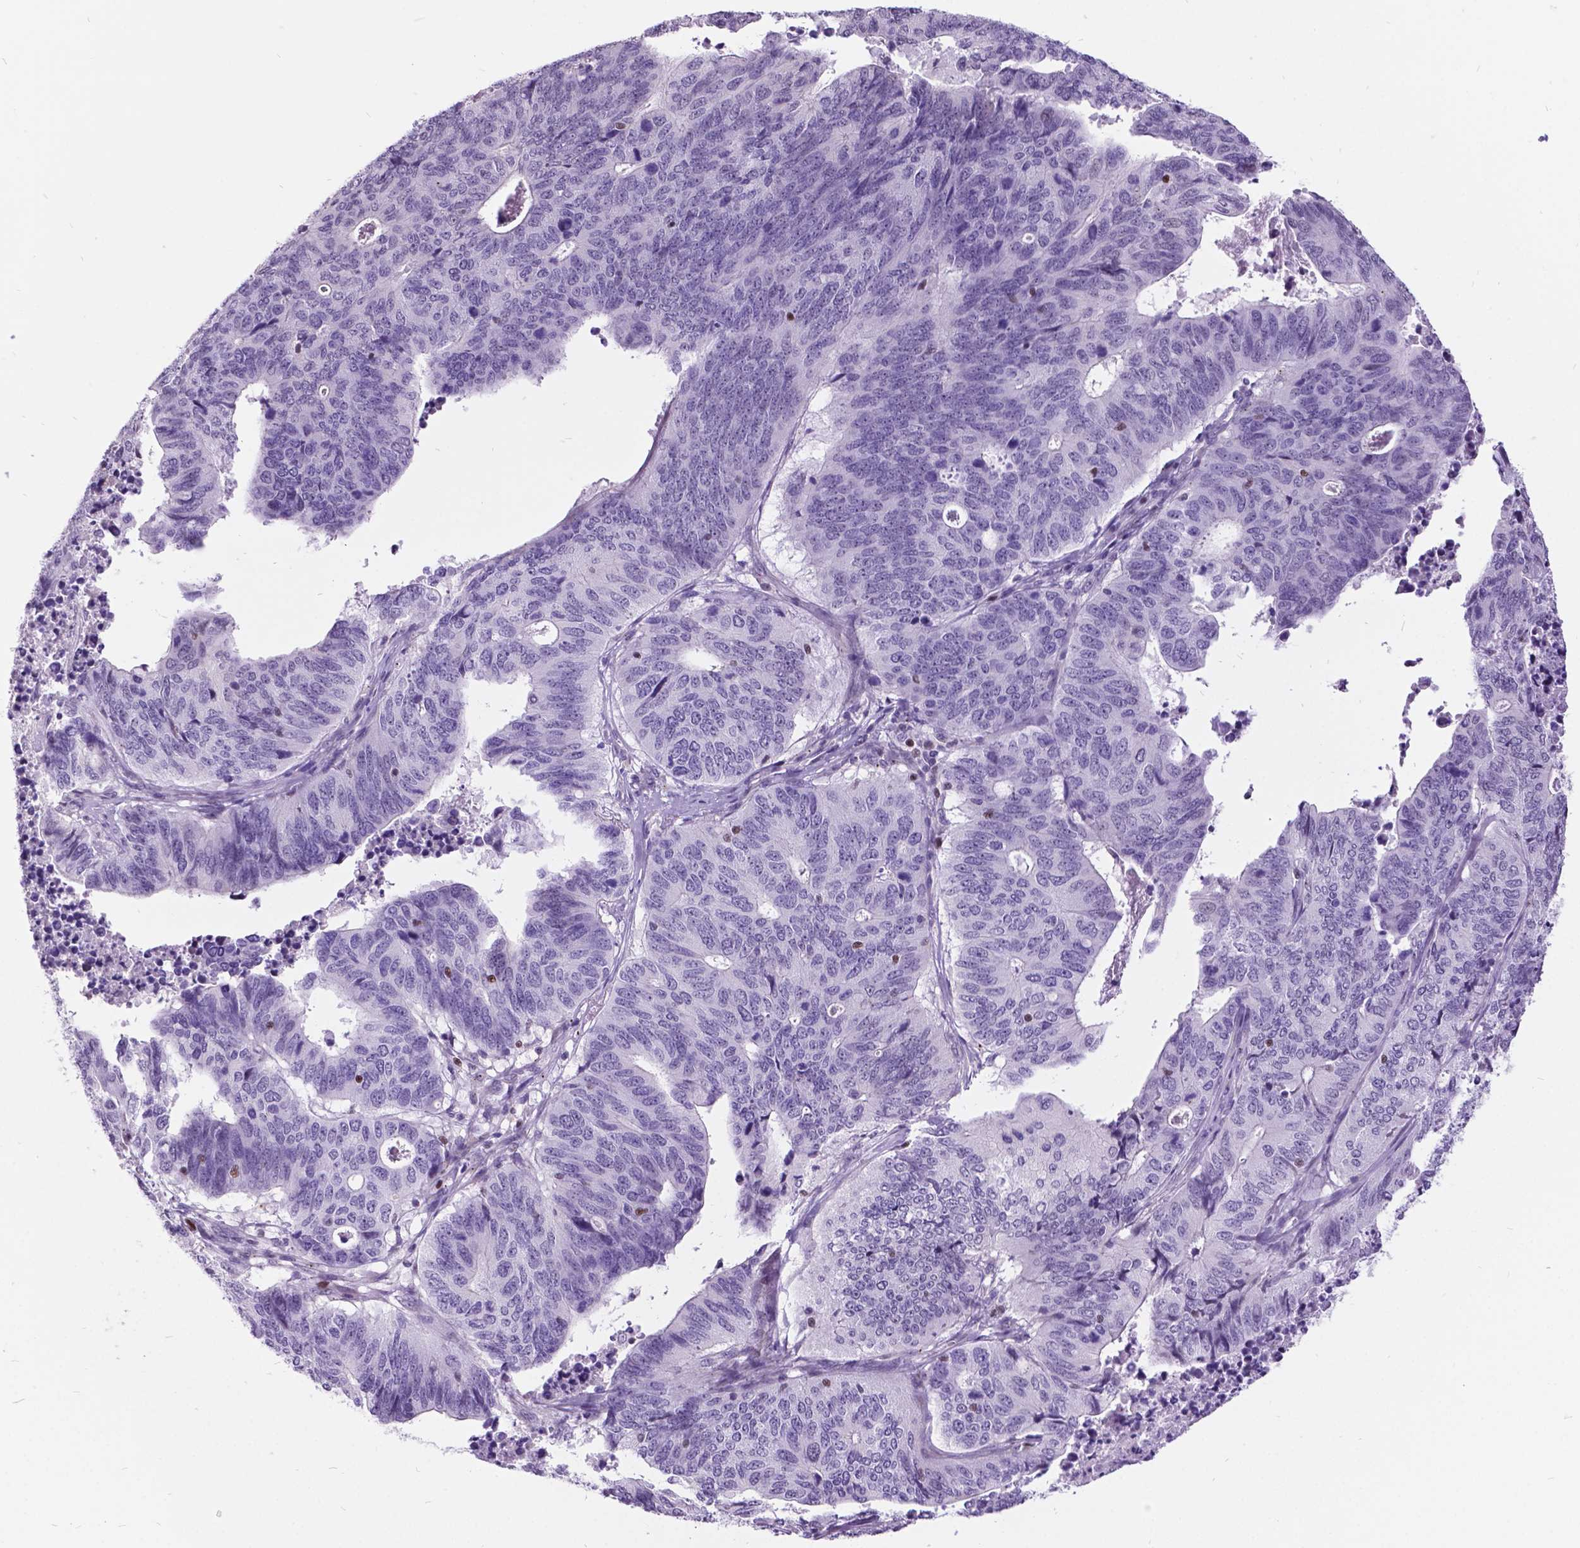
{"staining": {"intensity": "negative", "quantity": "none", "location": "none"}, "tissue": "stomach cancer", "cell_type": "Tumor cells", "image_type": "cancer", "snomed": [{"axis": "morphology", "description": "Adenocarcinoma, NOS"}, {"axis": "topography", "description": "Stomach, upper"}], "caption": "A photomicrograph of human stomach adenocarcinoma is negative for staining in tumor cells.", "gene": "DPF3", "patient": {"sex": "female", "age": 67}}